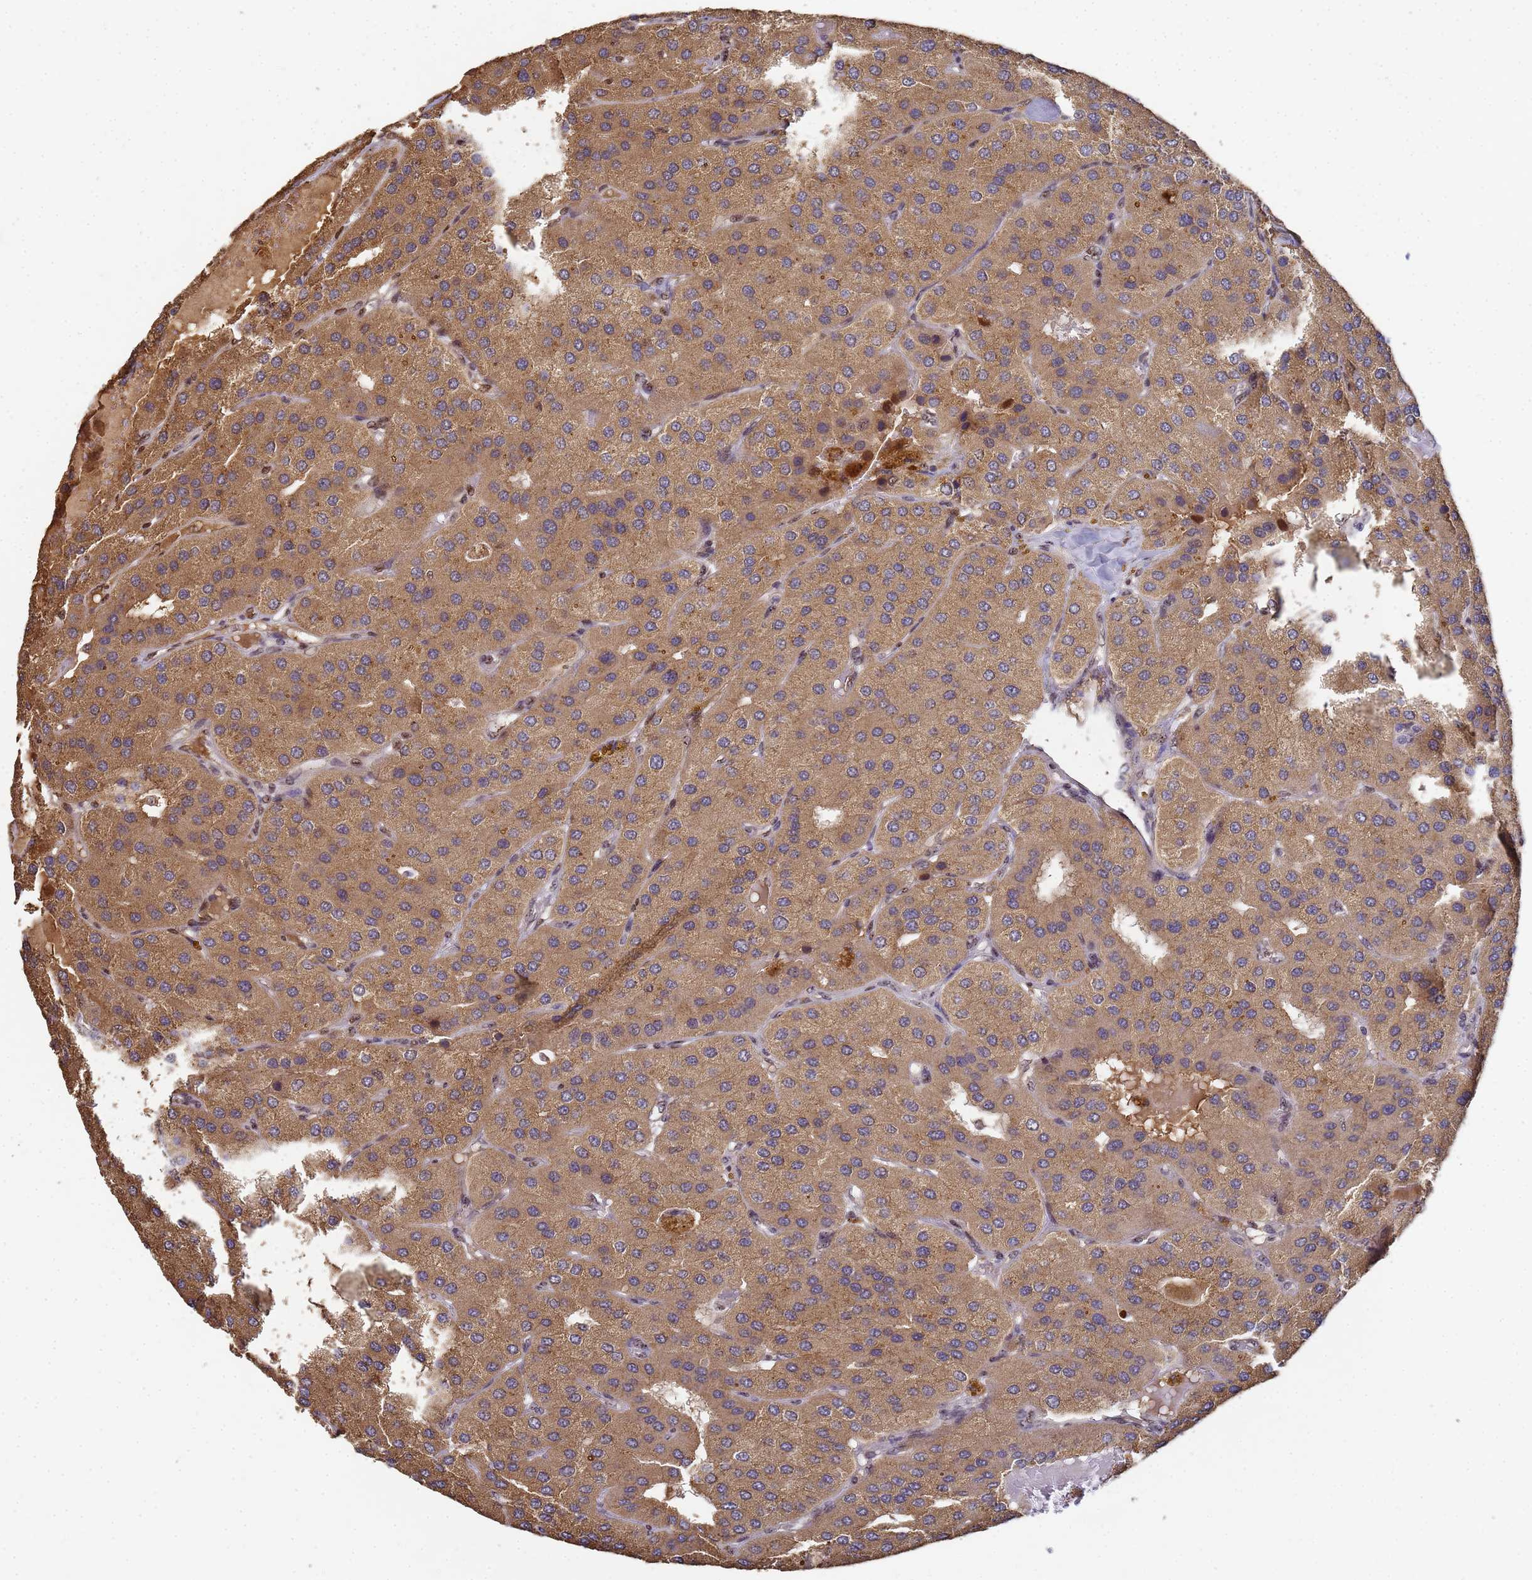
{"staining": {"intensity": "moderate", "quantity": ">75%", "location": "cytoplasmic/membranous"}, "tissue": "parathyroid gland", "cell_type": "Glandular cells", "image_type": "normal", "snomed": [{"axis": "morphology", "description": "Normal tissue, NOS"}, {"axis": "morphology", "description": "Adenoma, NOS"}, {"axis": "topography", "description": "Parathyroid gland"}], "caption": "Immunohistochemistry (IHC) (DAB) staining of unremarkable human parathyroid gland reveals moderate cytoplasmic/membranous protein positivity in approximately >75% of glandular cells. (brown staining indicates protein expression, while blue staining denotes nuclei).", "gene": "SECISBP2", "patient": {"sex": "female", "age": 86}}